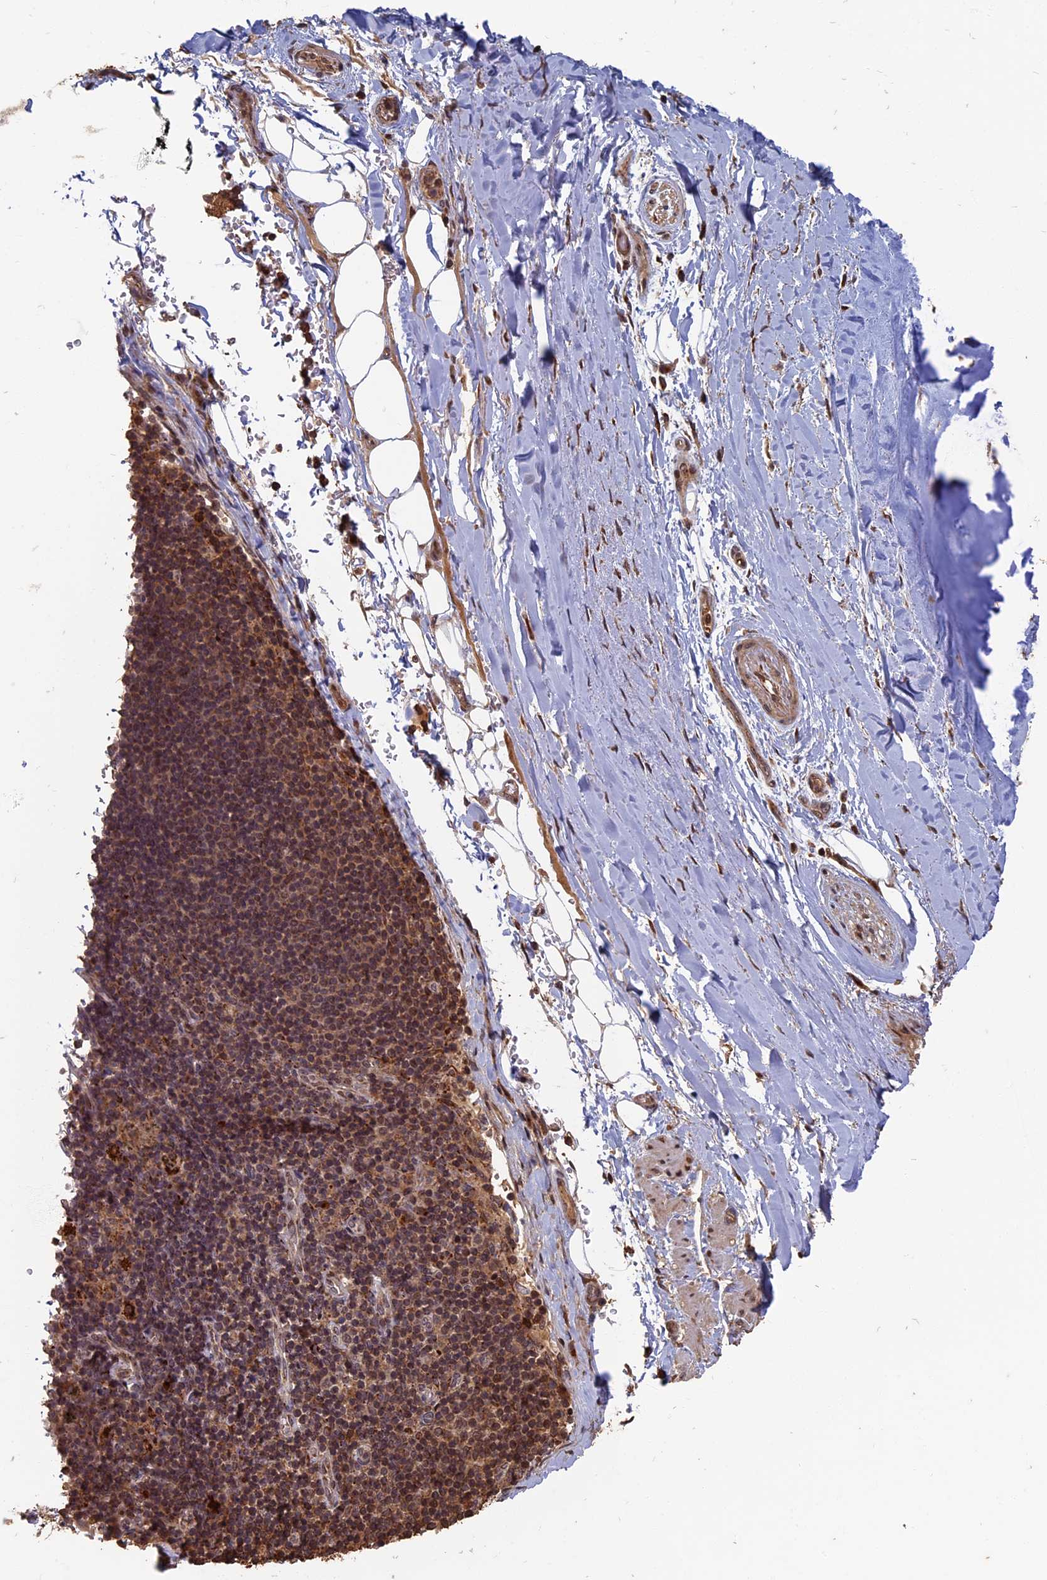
{"staining": {"intensity": "moderate", "quantity": ">75%", "location": "nuclear"}, "tissue": "adipose tissue", "cell_type": "Adipocytes", "image_type": "normal", "snomed": [{"axis": "morphology", "description": "Normal tissue, NOS"}, {"axis": "topography", "description": "Lymph node"}, {"axis": "topography", "description": "Cartilage tissue"}, {"axis": "topography", "description": "Bronchus"}], "caption": "Brown immunohistochemical staining in normal human adipose tissue demonstrates moderate nuclear expression in about >75% of adipocytes.", "gene": "RASGRF1", "patient": {"sex": "male", "age": 63}}